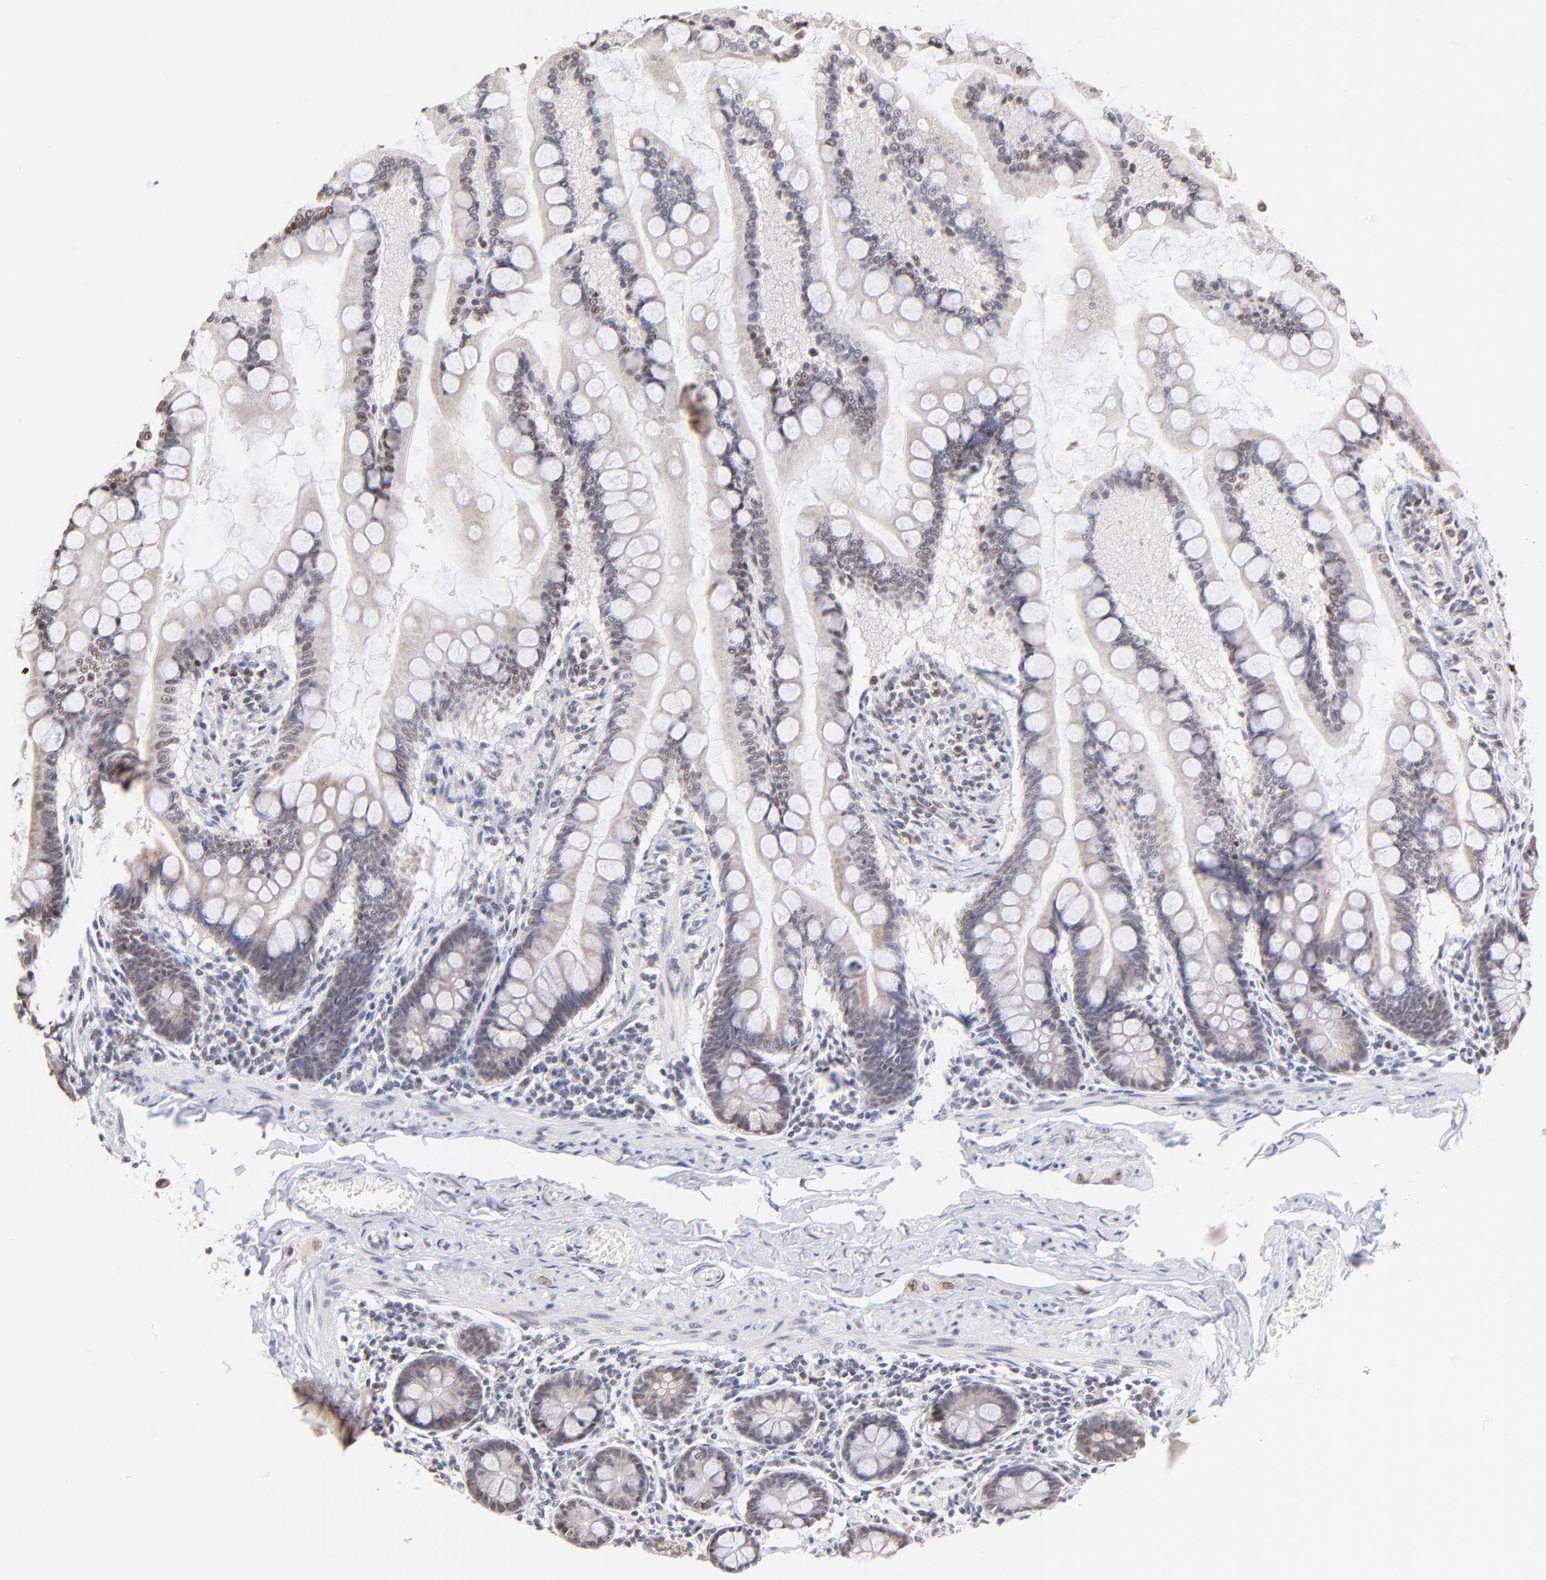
{"staining": {"intensity": "weak", "quantity": ">75%", "location": "cytoplasmic/membranous,nuclear"}, "tissue": "small intestine", "cell_type": "Glandular cells", "image_type": "normal", "snomed": [{"axis": "morphology", "description": "Normal tissue, NOS"}, {"axis": "topography", "description": "Small intestine"}], "caption": "Immunohistochemistry (IHC) micrograph of benign human small intestine stained for a protein (brown), which demonstrates low levels of weak cytoplasmic/membranous,nuclear positivity in about >75% of glandular cells.", "gene": "ZNF670", "patient": {"sex": "male", "age": 41}}